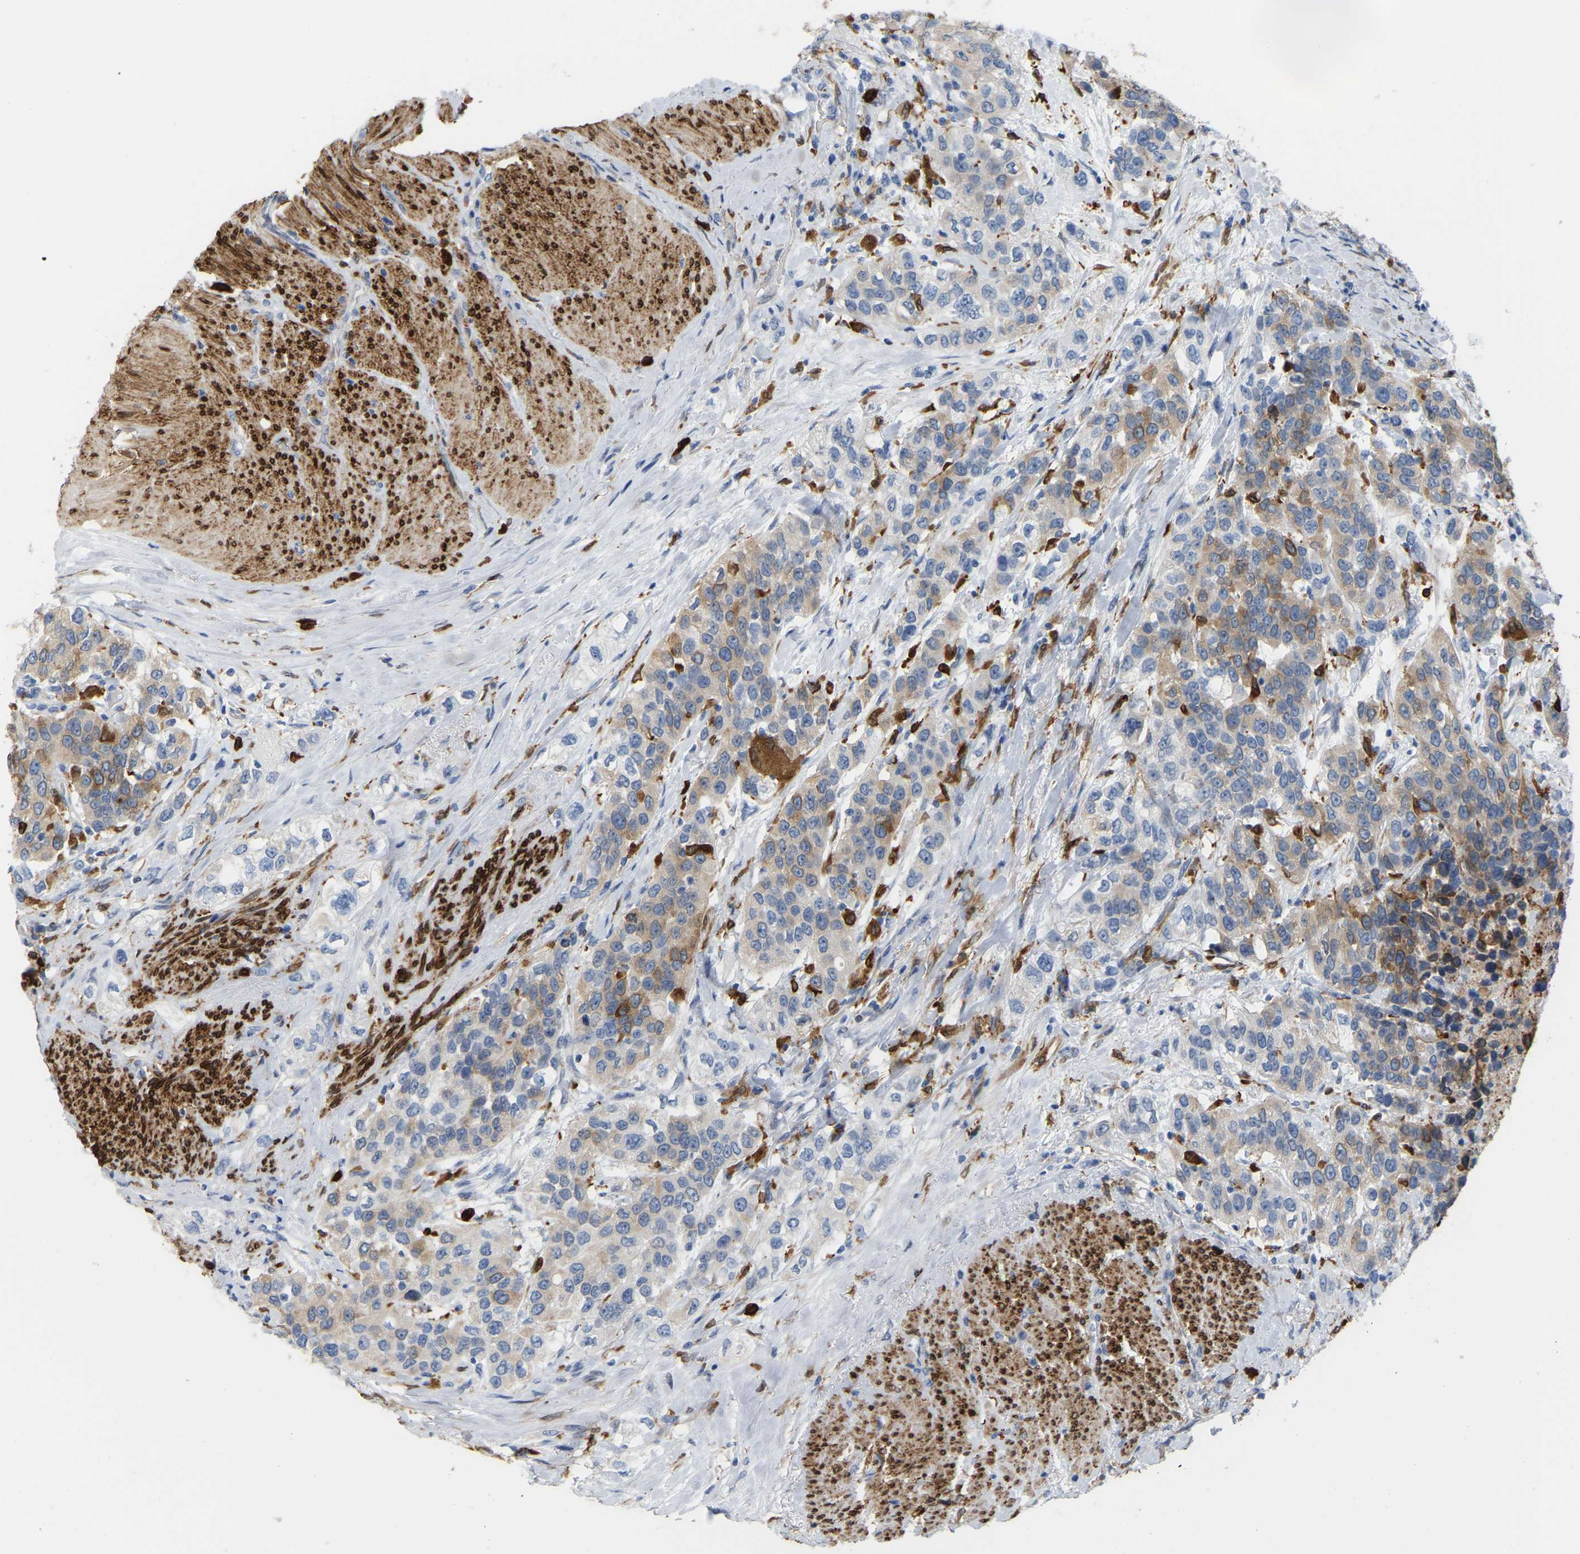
{"staining": {"intensity": "moderate", "quantity": ">75%", "location": "cytoplasmic/membranous"}, "tissue": "urothelial cancer", "cell_type": "Tumor cells", "image_type": "cancer", "snomed": [{"axis": "morphology", "description": "Urothelial carcinoma, High grade"}, {"axis": "topography", "description": "Urinary bladder"}], "caption": "Tumor cells reveal moderate cytoplasmic/membranous expression in approximately >75% of cells in high-grade urothelial carcinoma.", "gene": "PTGS1", "patient": {"sex": "female", "age": 80}}